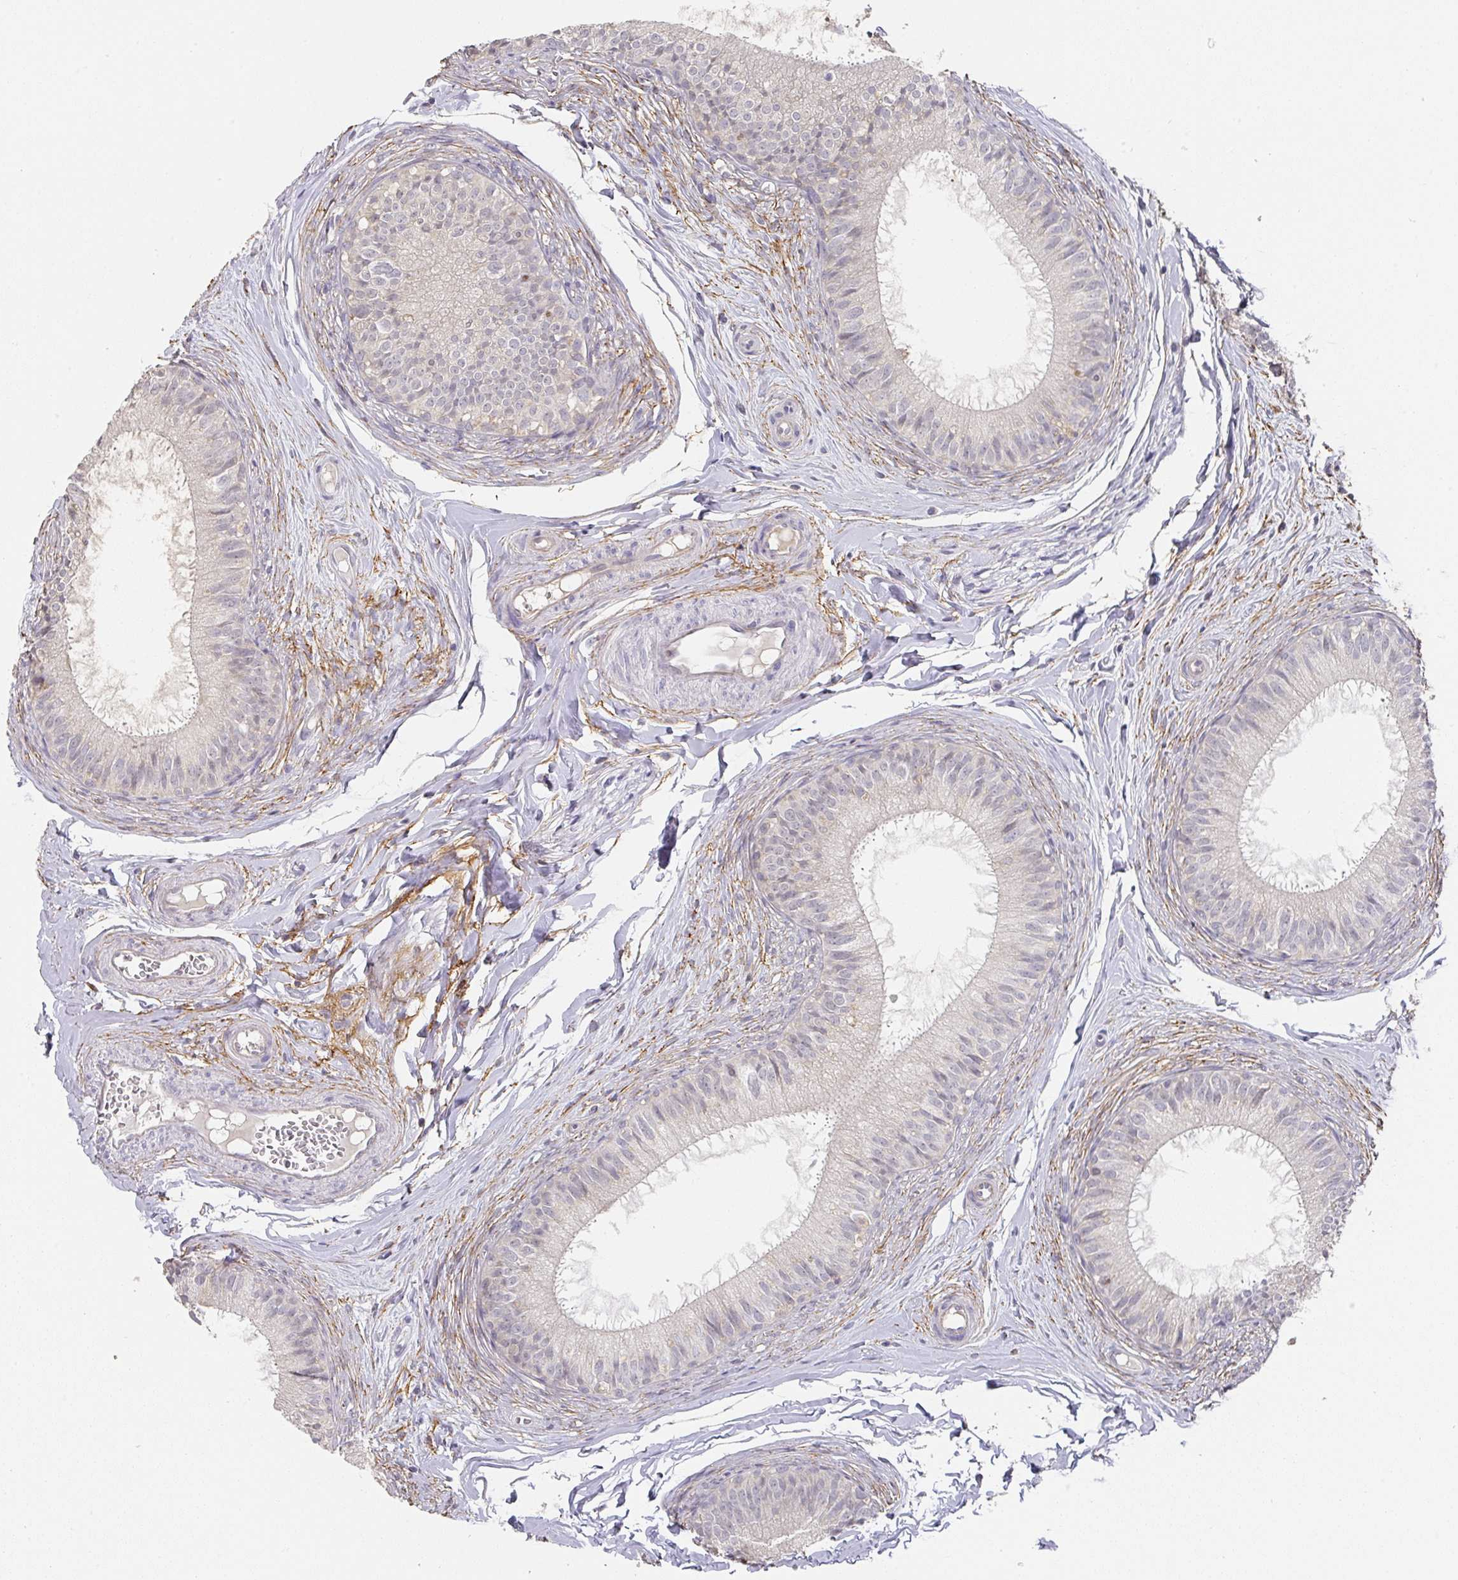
{"staining": {"intensity": "negative", "quantity": "none", "location": "none"}, "tissue": "epididymis", "cell_type": "Glandular cells", "image_type": "normal", "snomed": [{"axis": "morphology", "description": "Normal tissue, NOS"}, {"axis": "topography", "description": "Epididymis"}], "caption": "The micrograph shows no significant expression in glandular cells of epididymis.", "gene": "FOXN4", "patient": {"sex": "male", "age": 25}}